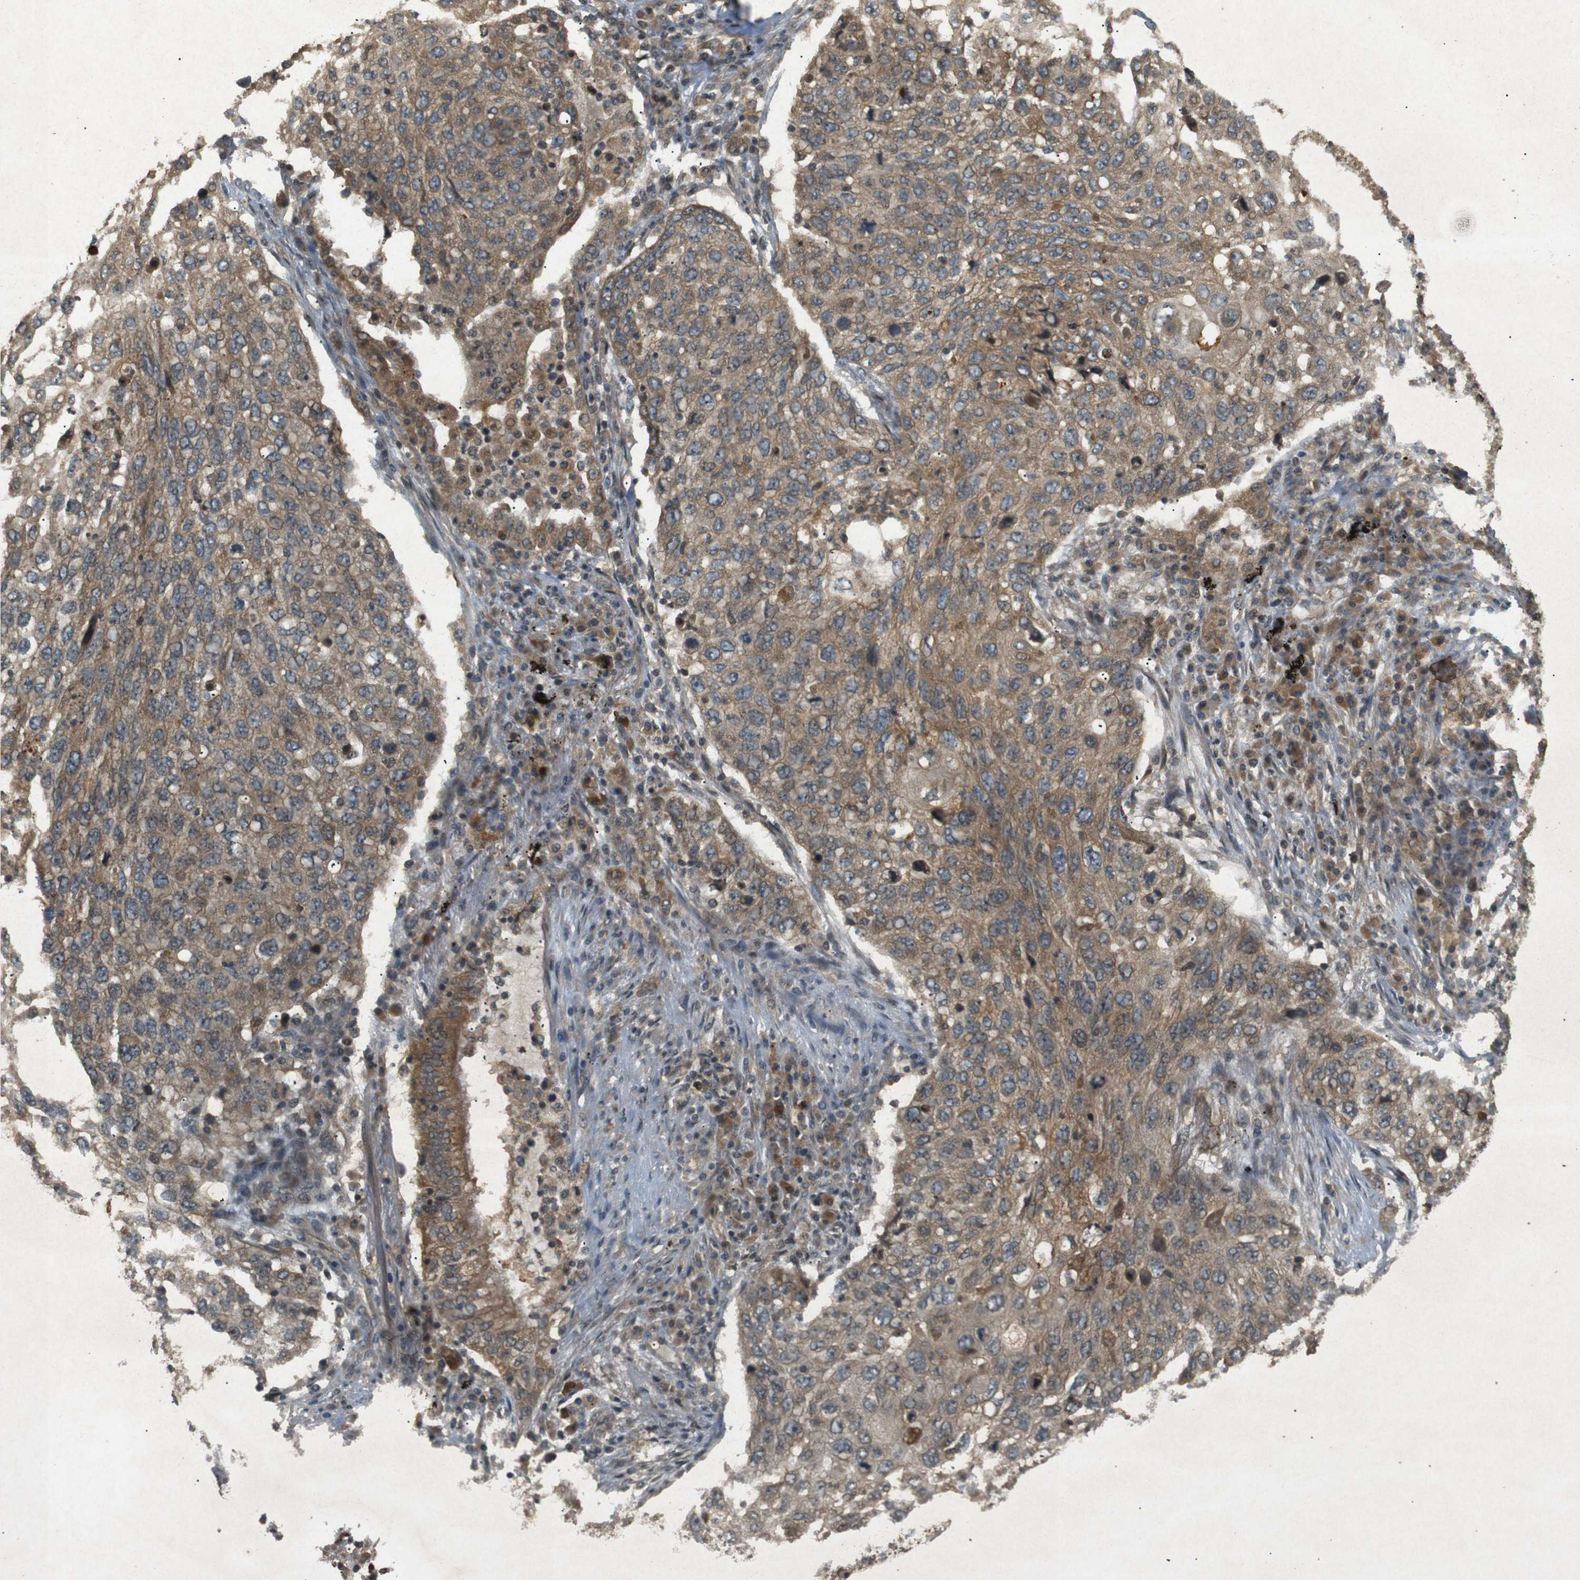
{"staining": {"intensity": "moderate", "quantity": ">75%", "location": "cytoplasmic/membranous"}, "tissue": "lung cancer", "cell_type": "Tumor cells", "image_type": "cancer", "snomed": [{"axis": "morphology", "description": "Squamous cell carcinoma, NOS"}, {"axis": "topography", "description": "Lung"}], "caption": "Protein analysis of lung squamous cell carcinoma tissue demonstrates moderate cytoplasmic/membranous staining in about >75% of tumor cells.", "gene": "TAP1", "patient": {"sex": "female", "age": 63}}